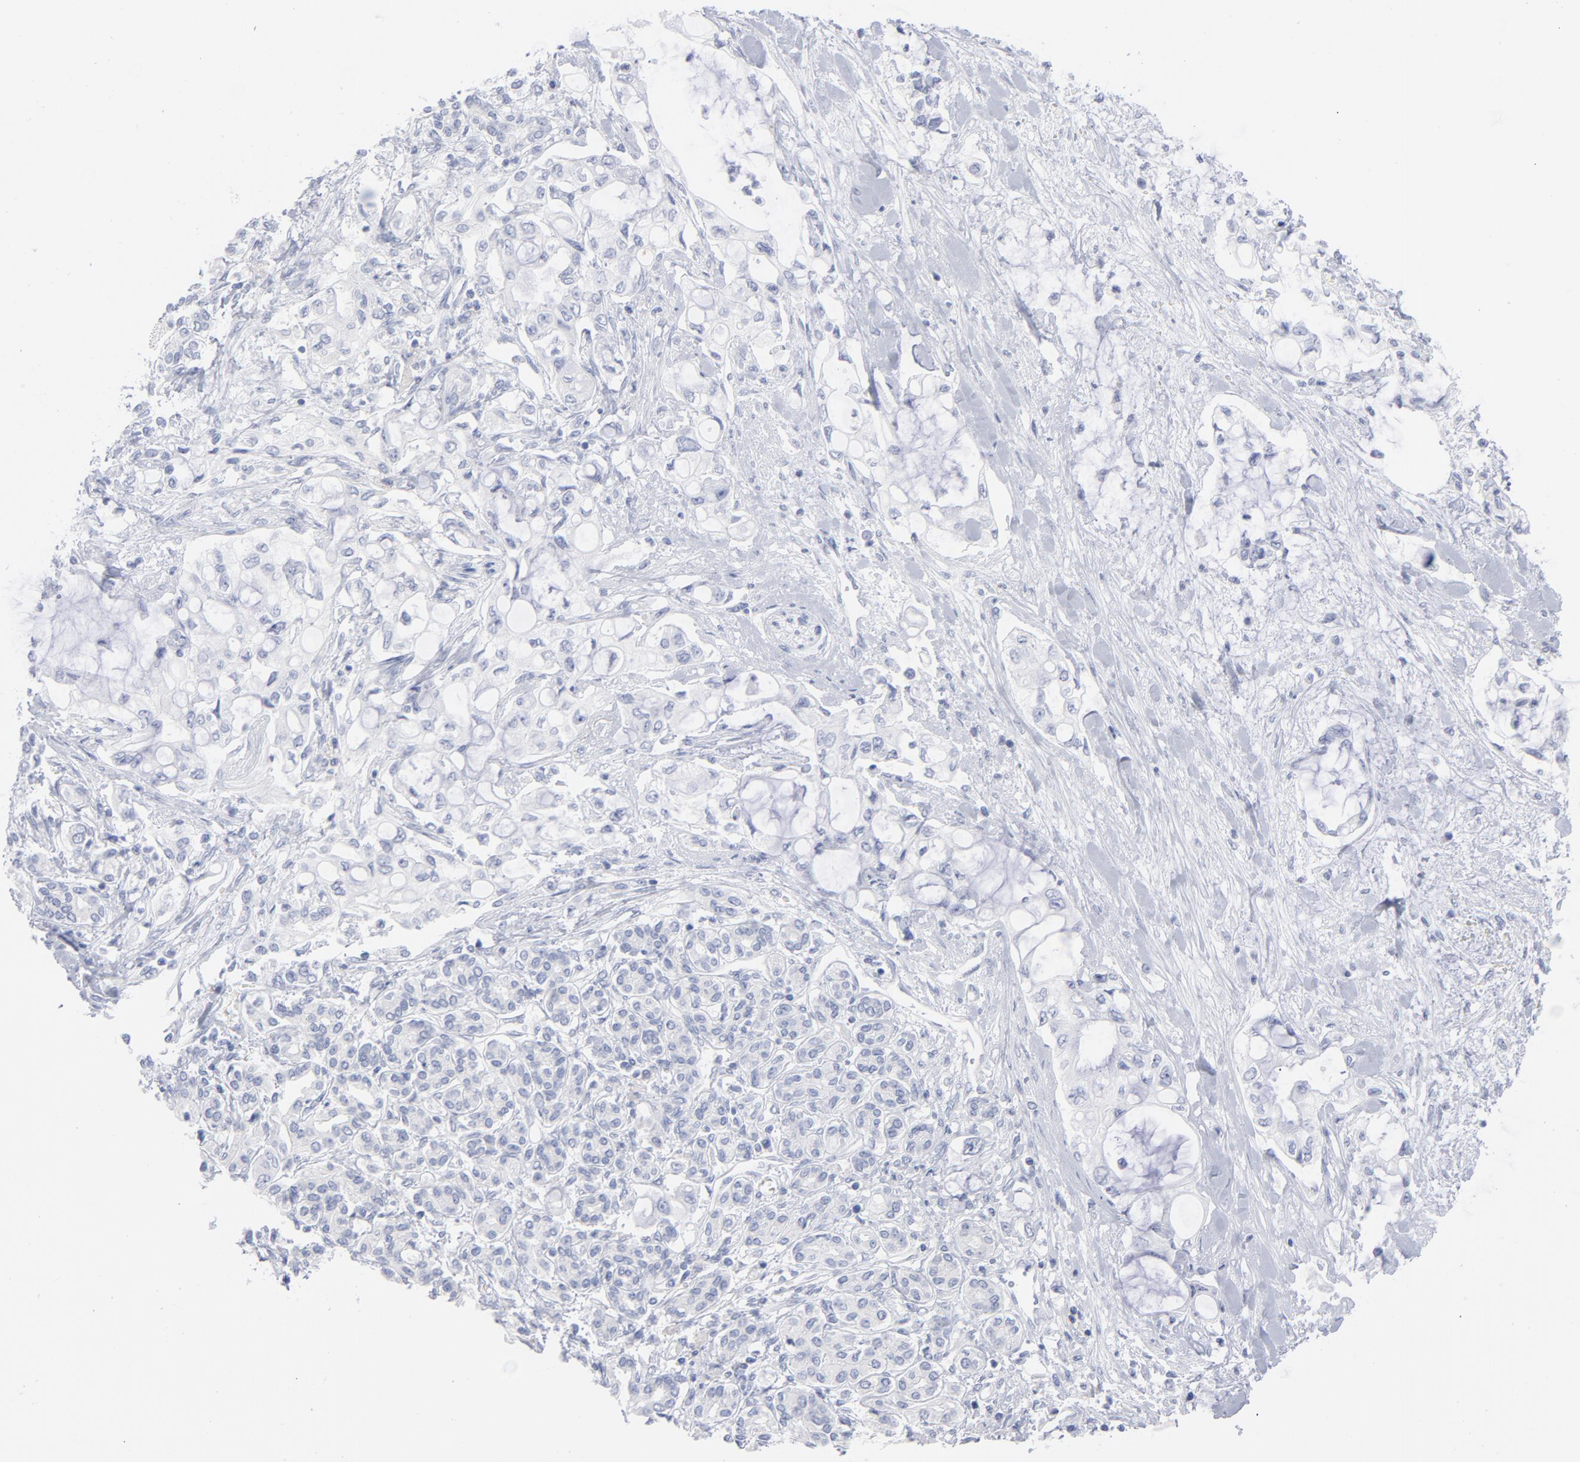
{"staining": {"intensity": "negative", "quantity": "none", "location": "none"}, "tissue": "pancreatic cancer", "cell_type": "Tumor cells", "image_type": "cancer", "snomed": [{"axis": "morphology", "description": "Adenocarcinoma, NOS"}, {"axis": "topography", "description": "Pancreas"}], "caption": "IHC histopathology image of human pancreatic cancer stained for a protein (brown), which displays no expression in tumor cells. (Immunohistochemistry, brightfield microscopy, high magnification).", "gene": "P2RY8", "patient": {"sex": "female", "age": 70}}